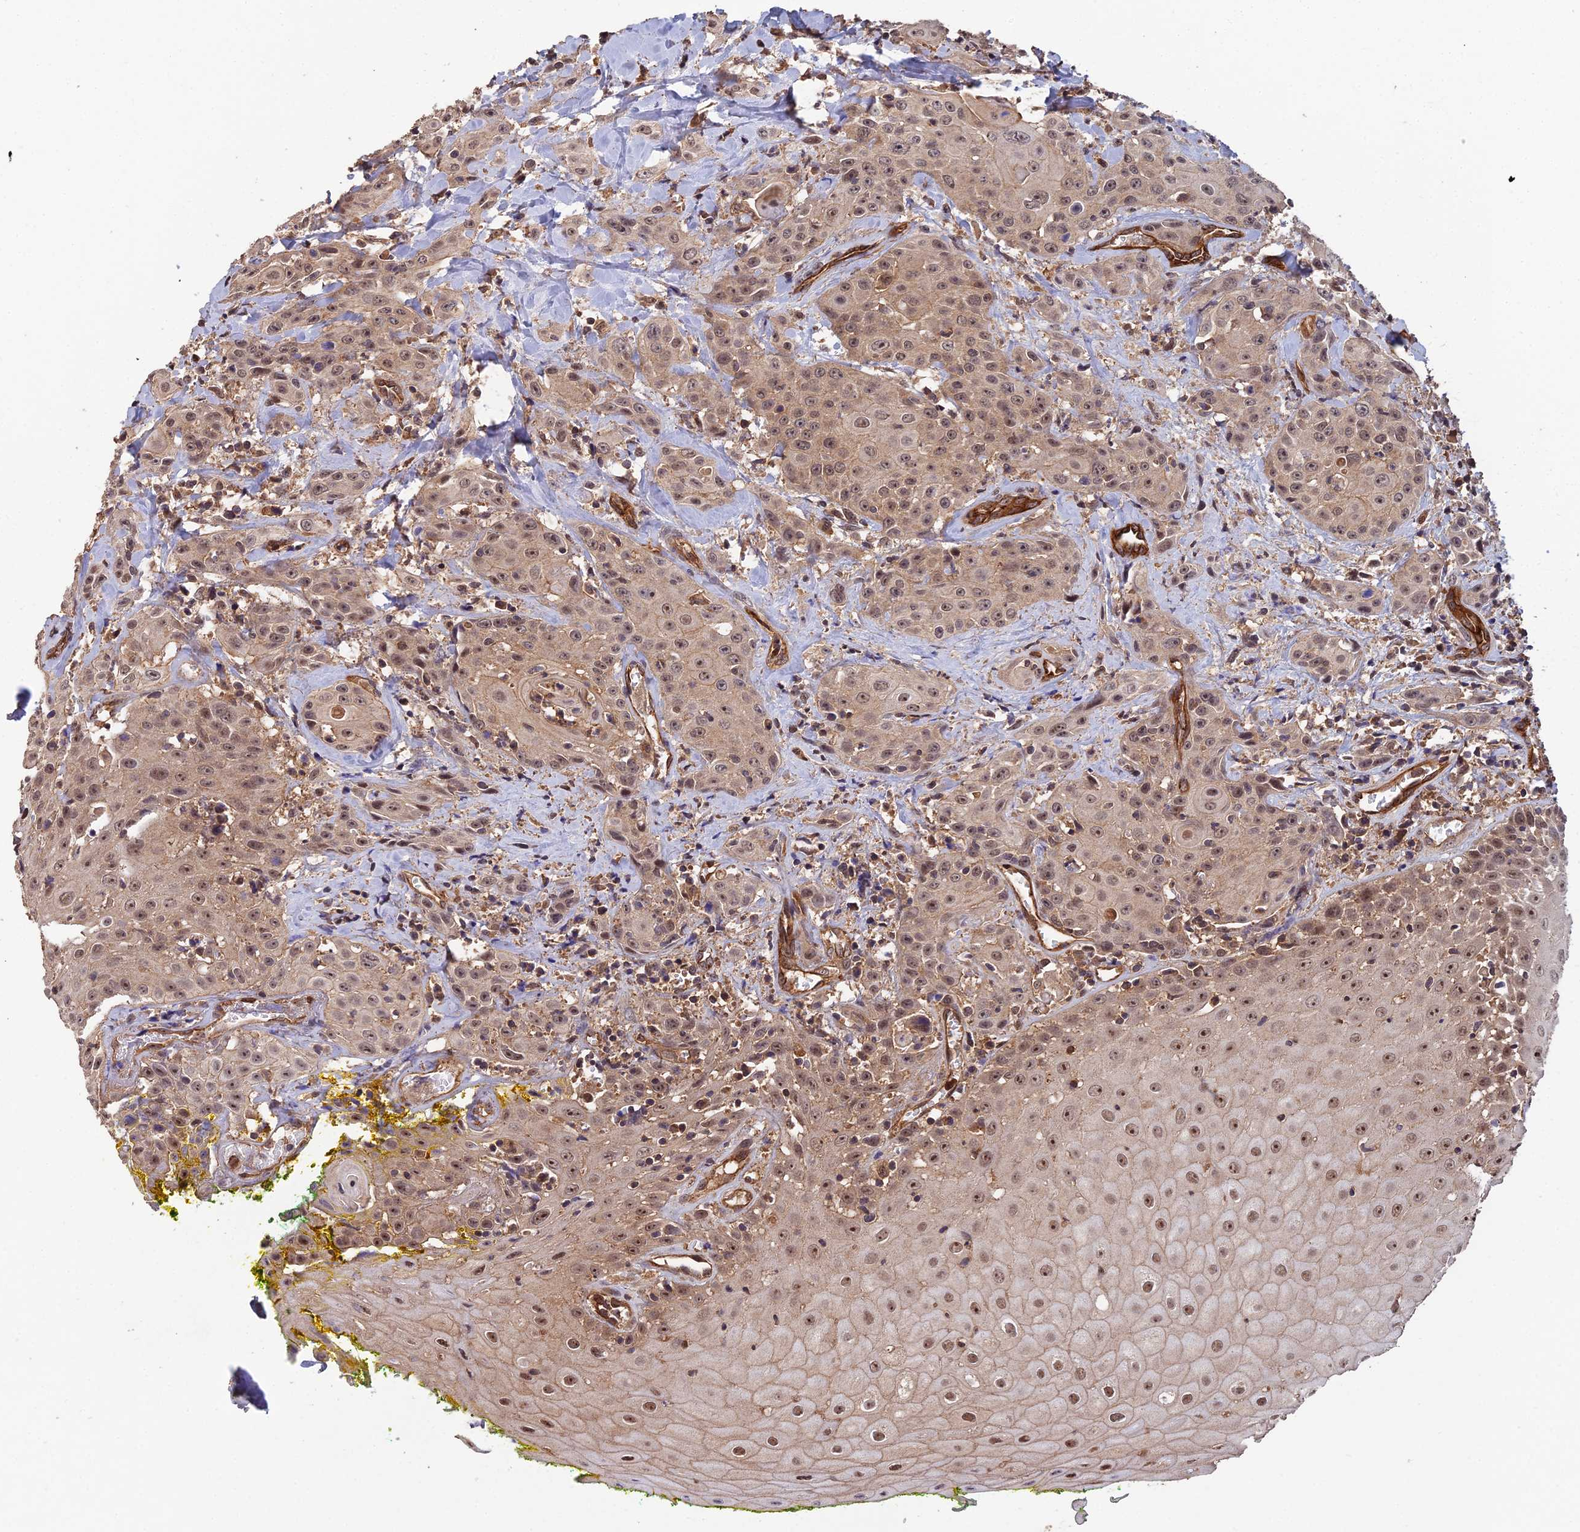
{"staining": {"intensity": "moderate", "quantity": ">75%", "location": "cytoplasmic/membranous,nuclear"}, "tissue": "head and neck cancer", "cell_type": "Tumor cells", "image_type": "cancer", "snomed": [{"axis": "morphology", "description": "Squamous cell carcinoma, NOS"}, {"axis": "topography", "description": "Oral tissue"}, {"axis": "topography", "description": "Head-Neck"}], "caption": "Immunohistochemistry (IHC) of head and neck cancer (squamous cell carcinoma) reveals medium levels of moderate cytoplasmic/membranous and nuclear positivity in approximately >75% of tumor cells.", "gene": "RALGAPA2", "patient": {"sex": "female", "age": 82}}